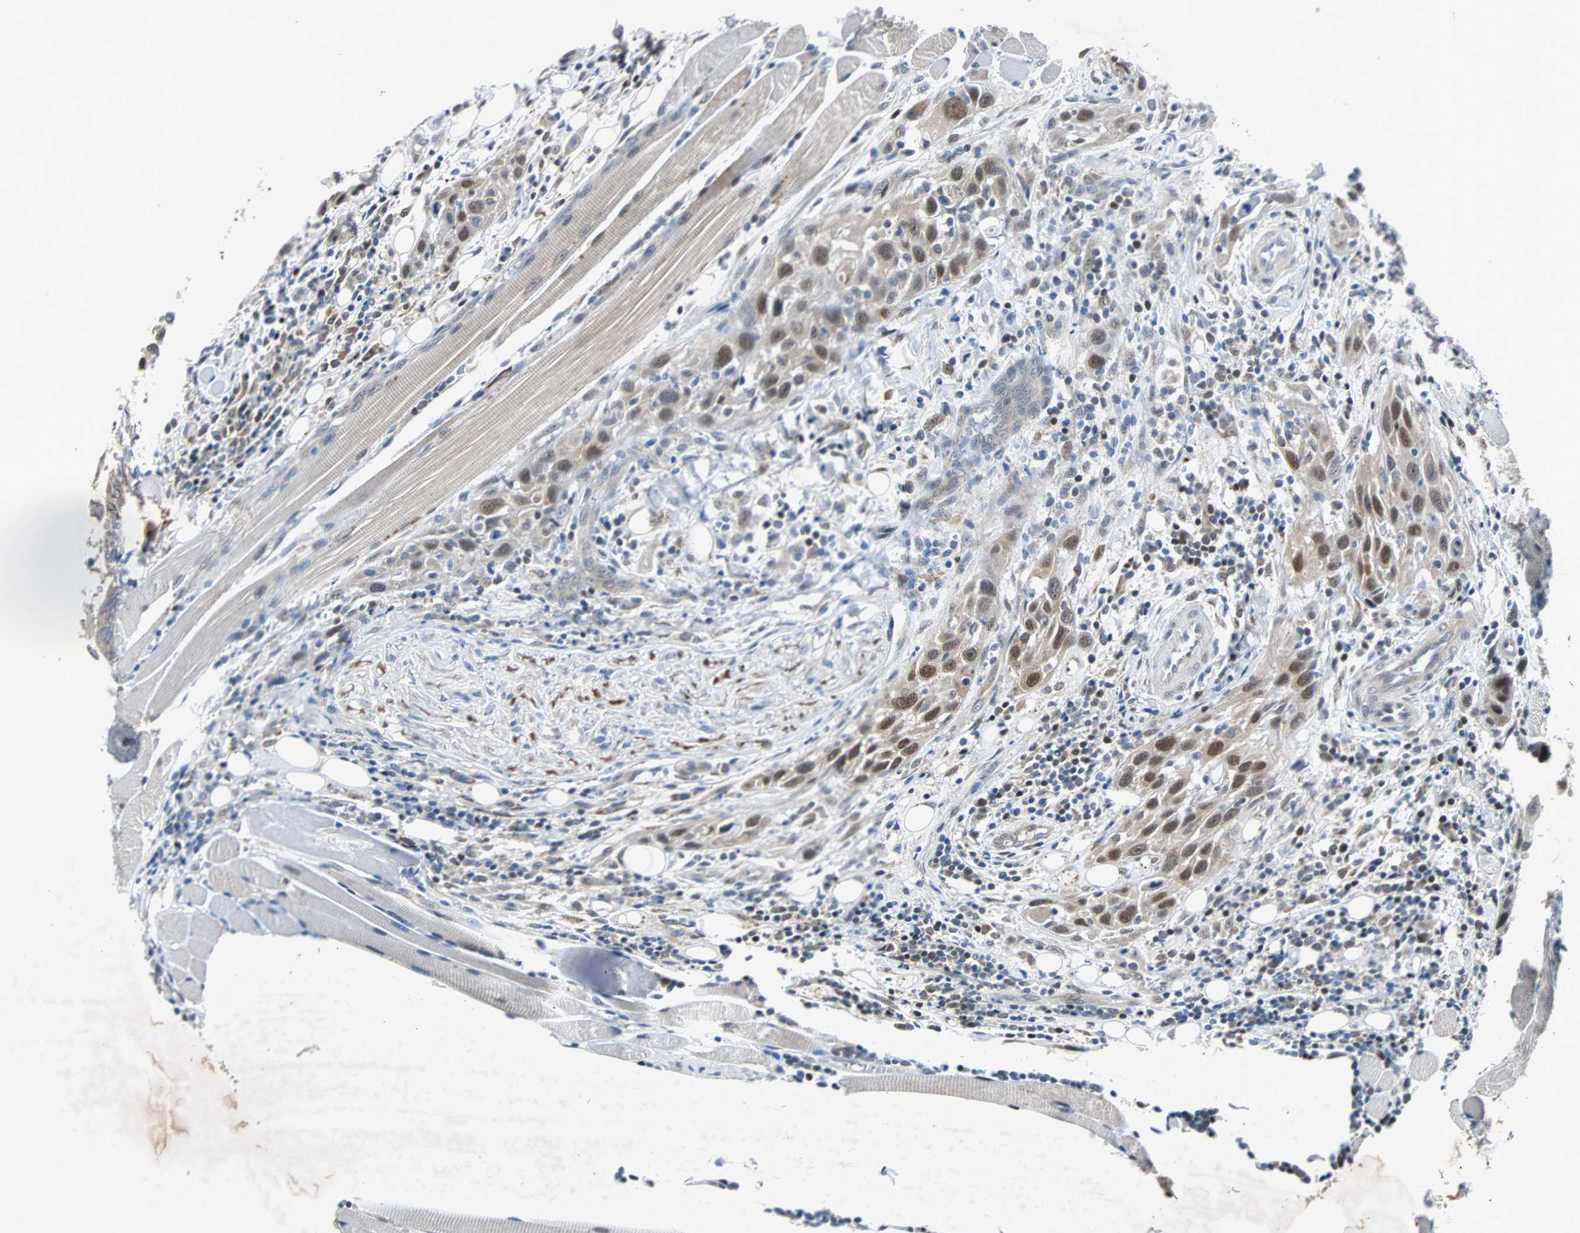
{"staining": {"intensity": "moderate", "quantity": "25%-75%", "location": "nuclear"}, "tissue": "head and neck cancer", "cell_type": "Tumor cells", "image_type": "cancer", "snomed": [{"axis": "morphology", "description": "Squamous cell carcinoma, NOS"}, {"axis": "topography", "description": "Oral tissue"}, {"axis": "topography", "description": "Head-Neck"}], "caption": "Immunohistochemical staining of head and neck cancer shows moderate nuclear protein expression in about 25%-75% of tumor cells.", "gene": "USP28", "patient": {"sex": "female", "age": 50}}